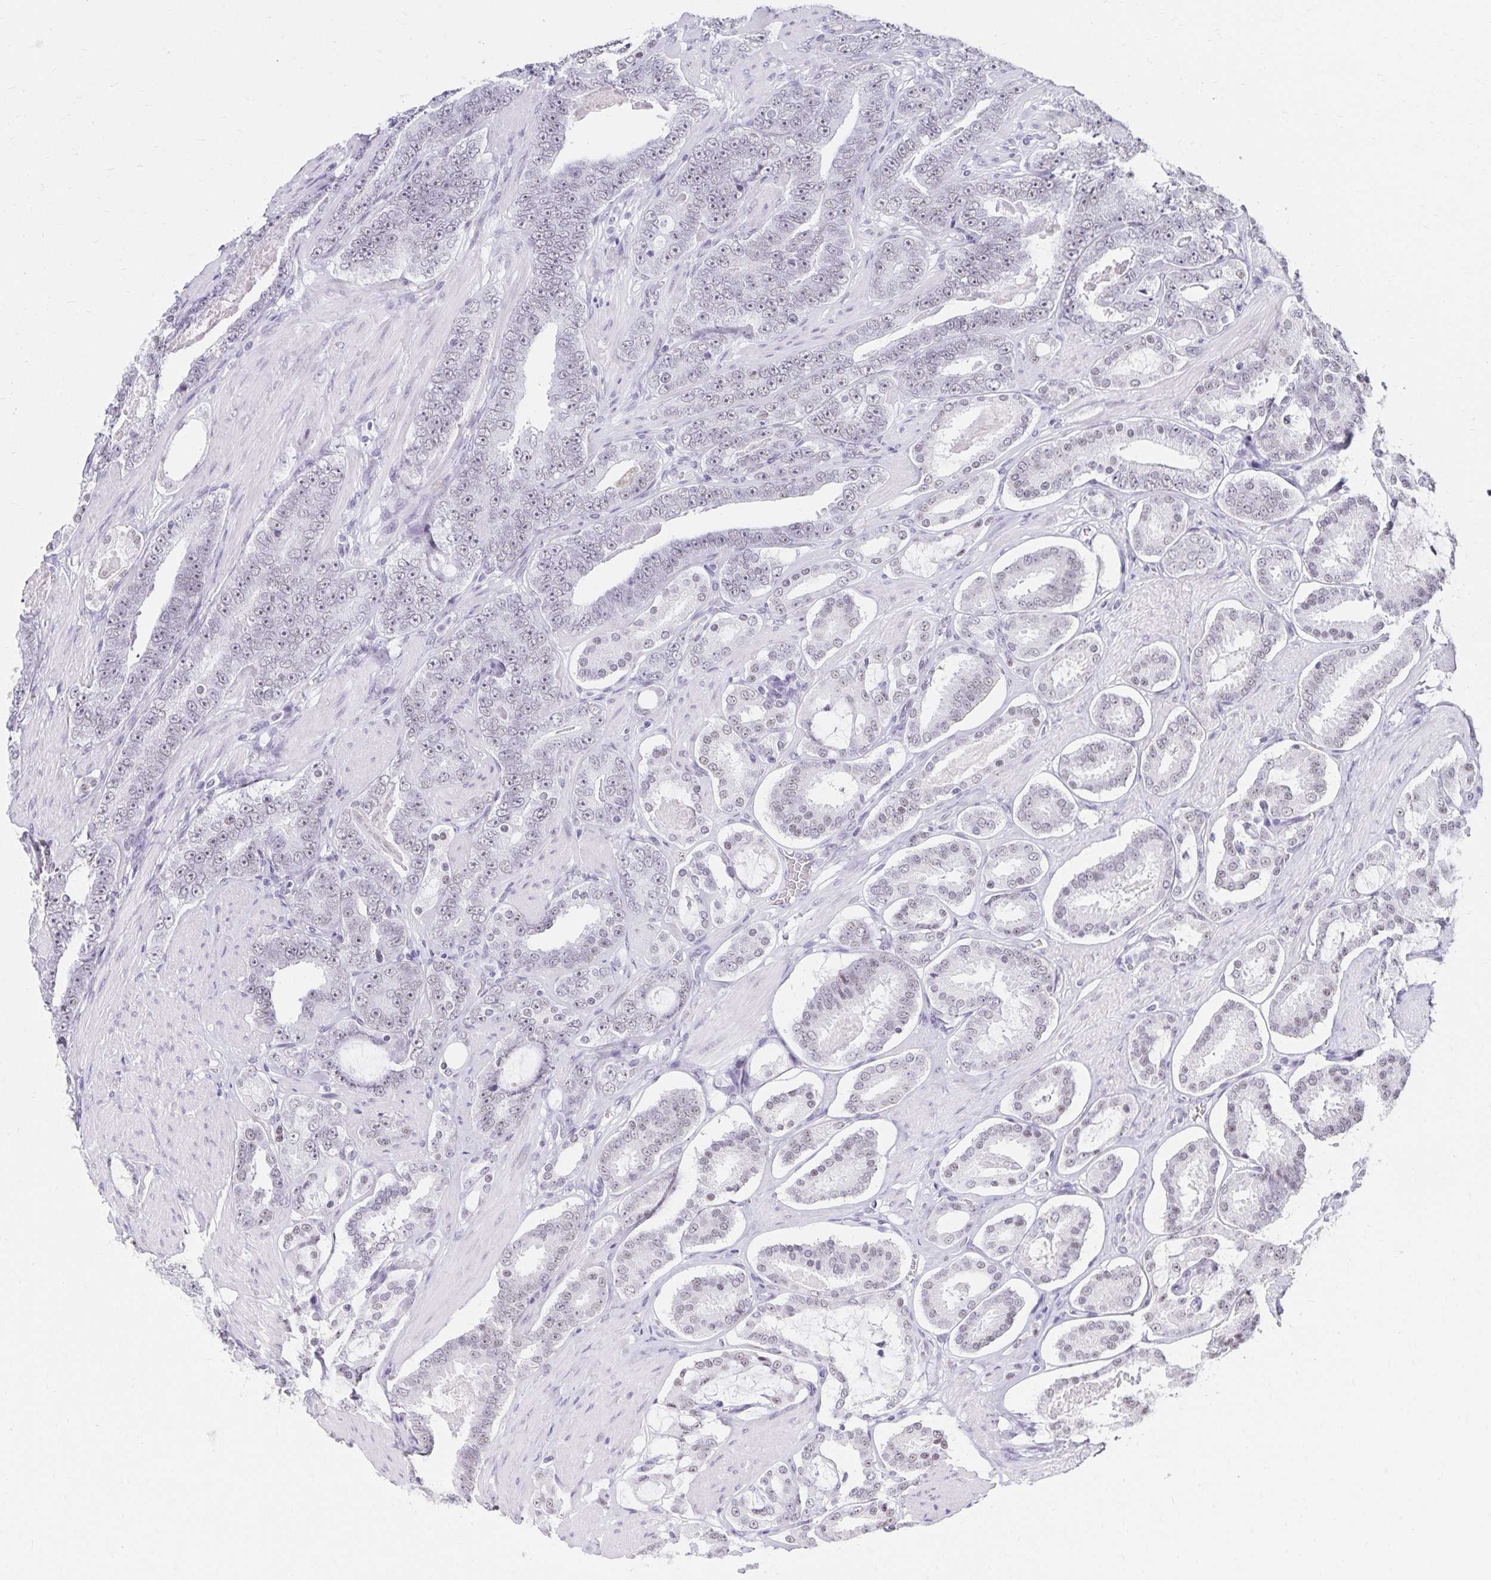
{"staining": {"intensity": "negative", "quantity": "none", "location": "none"}, "tissue": "prostate cancer", "cell_type": "Tumor cells", "image_type": "cancer", "snomed": [{"axis": "morphology", "description": "Adenocarcinoma, High grade"}, {"axis": "topography", "description": "Prostate"}], "caption": "An IHC micrograph of prostate cancer (high-grade adenocarcinoma) is shown. There is no staining in tumor cells of prostate cancer (high-grade adenocarcinoma).", "gene": "C20orf85", "patient": {"sex": "male", "age": 63}}